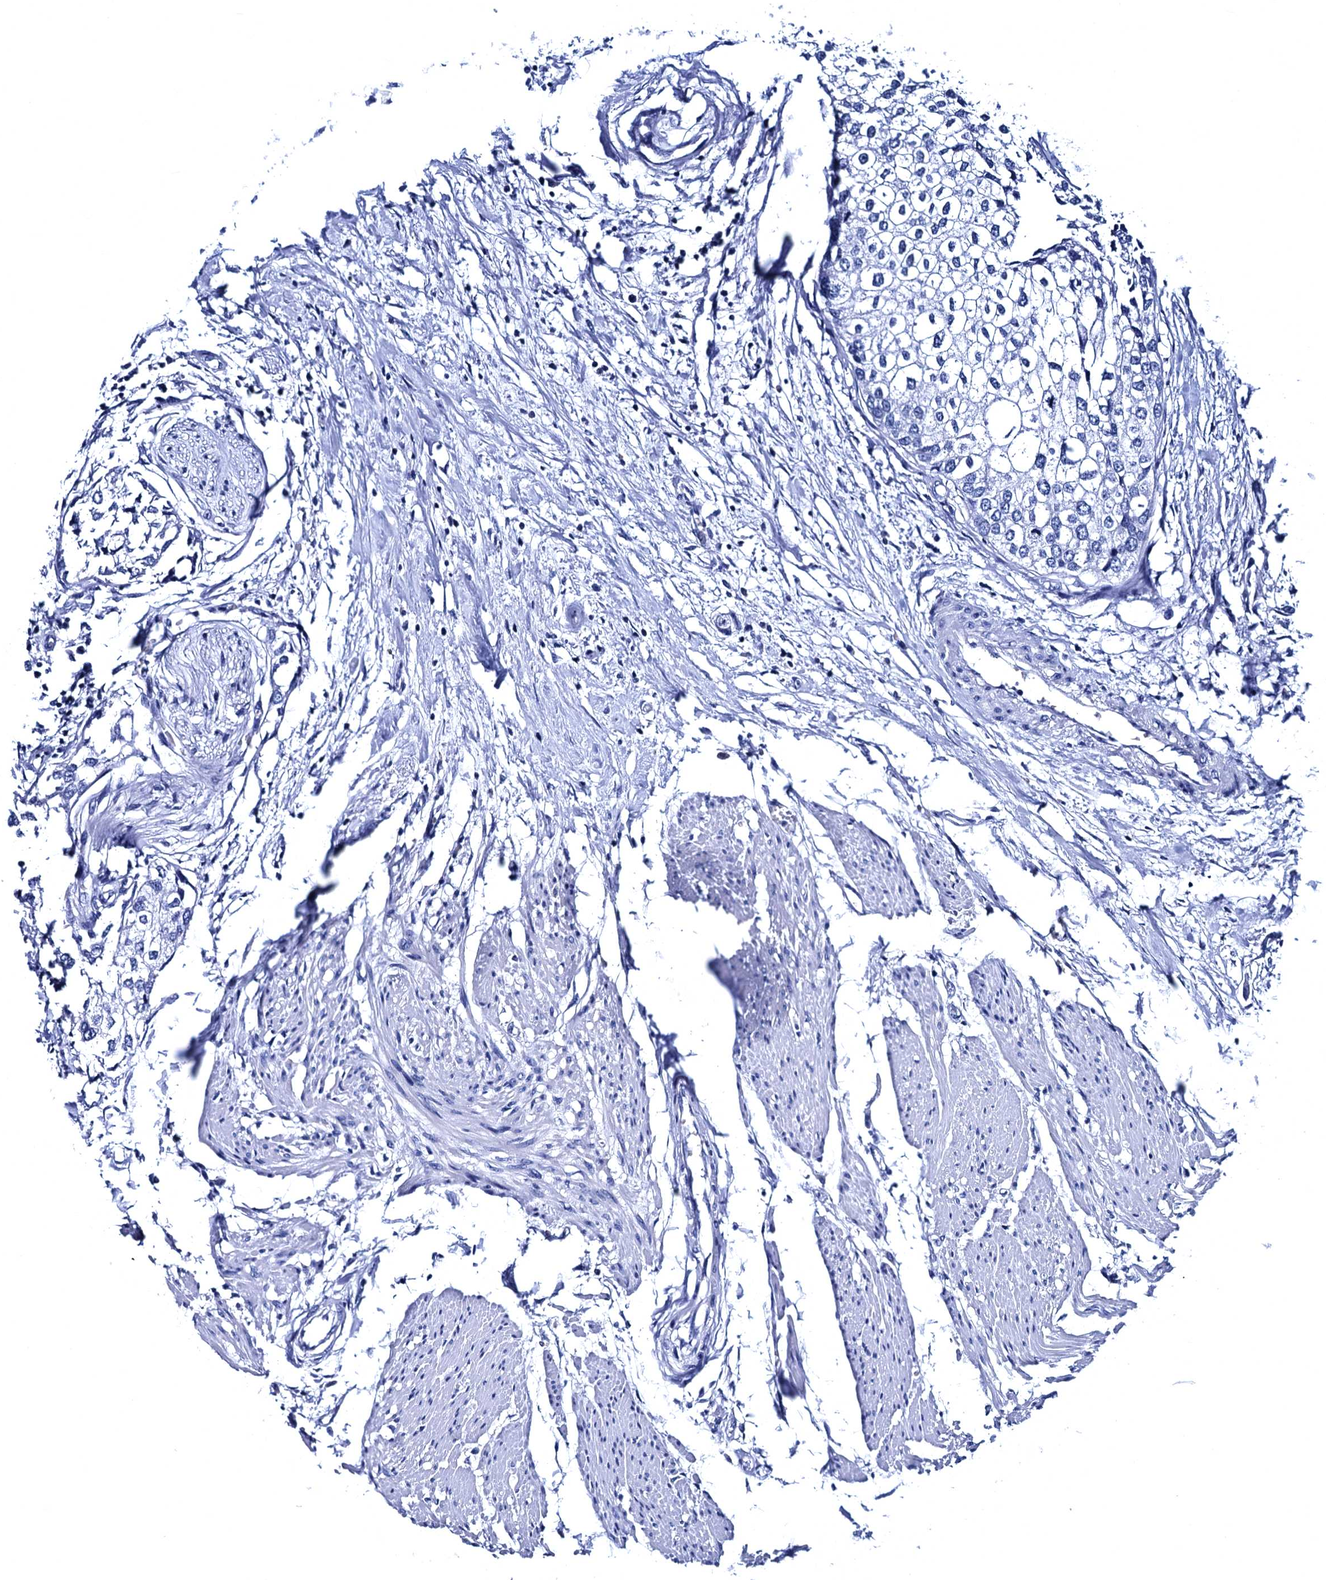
{"staining": {"intensity": "negative", "quantity": "none", "location": "none"}, "tissue": "urothelial cancer", "cell_type": "Tumor cells", "image_type": "cancer", "snomed": [{"axis": "morphology", "description": "Urothelial carcinoma, High grade"}, {"axis": "topography", "description": "Urinary bladder"}], "caption": "This micrograph is of urothelial cancer stained with IHC to label a protein in brown with the nuclei are counter-stained blue. There is no positivity in tumor cells. The staining was performed using DAB to visualize the protein expression in brown, while the nuclei were stained in blue with hematoxylin (Magnification: 20x).", "gene": "MYBPC3", "patient": {"sex": "male", "age": 64}}